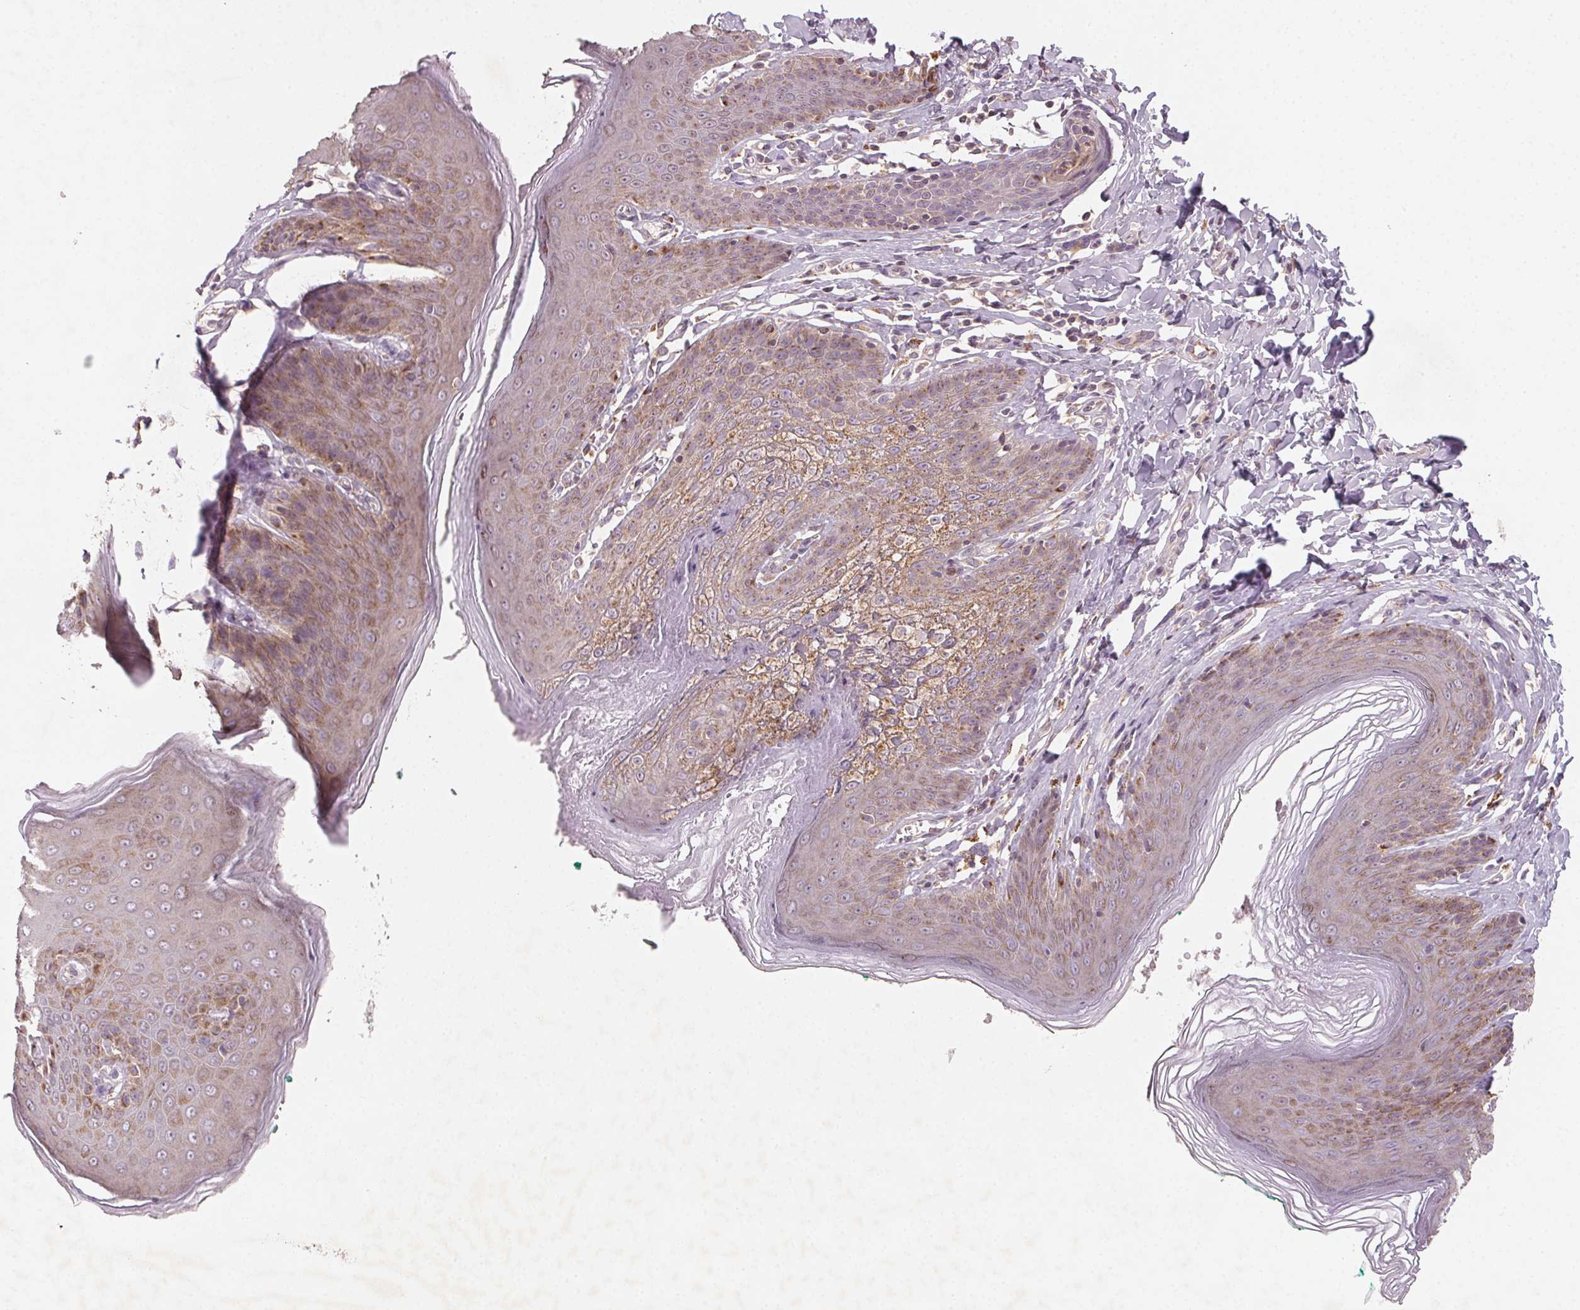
{"staining": {"intensity": "weak", "quantity": ">75%", "location": "cytoplasmic/membranous"}, "tissue": "skin", "cell_type": "Epidermal cells", "image_type": "normal", "snomed": [{"axis": "morphology", "description": "Normal tissue, NOS"}, {"axis": "topography", "description": "Vulva"}, {"axis": "topography", "description": "Peripheral nerve tissue"}], "caption": "A brown stain shows weak cytoplasmic/membranous positivity of a protein in epidermal cells of benign human skin.", "gene": "AP1S1", "patient": {"sex": "female", "age": 66}}